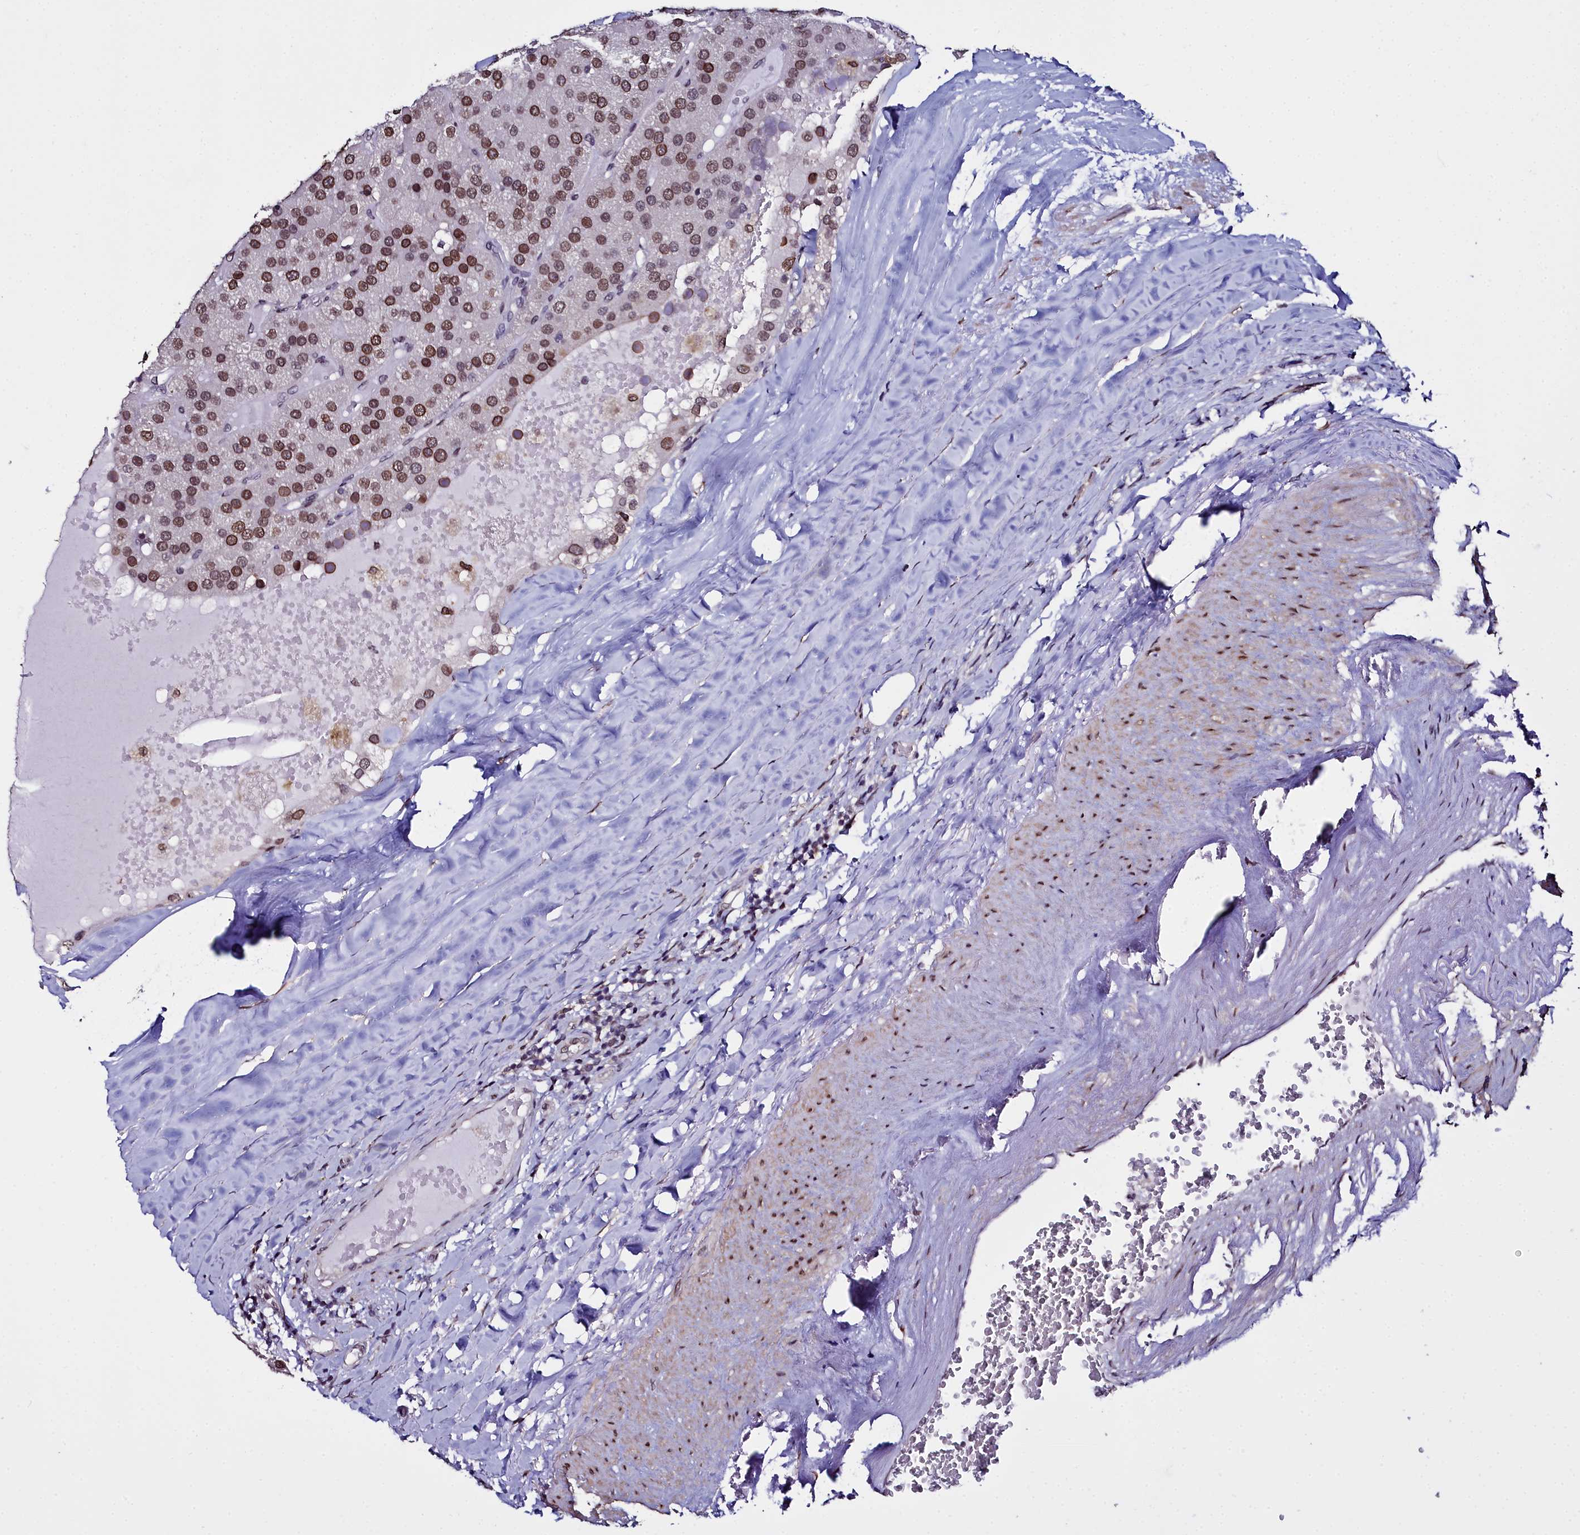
{"staining": {"intensity": "moderate", "quantity": ">75%", "location": "nuclear"}, "tissue": "parathyroid gland", "cell_type": "Glandular cells", "image_type": "normal", "snomed": [{"axis": "morphology", "description": "Normal tissue, NOS"}, {"axis": "morphology", "description": "Adenoma, NOS"}, {"axis": "topography", "description": "Parathyroid gland"}], "caption": "This micrograph shows immunohistochemistry (IHC) staining of normal human parathyroid gland, with medium moderate nuclear expression in approximately >75% of glandular cells.", "gene": "CCDC97", "patient": {"sex": "female", "age": 86}}